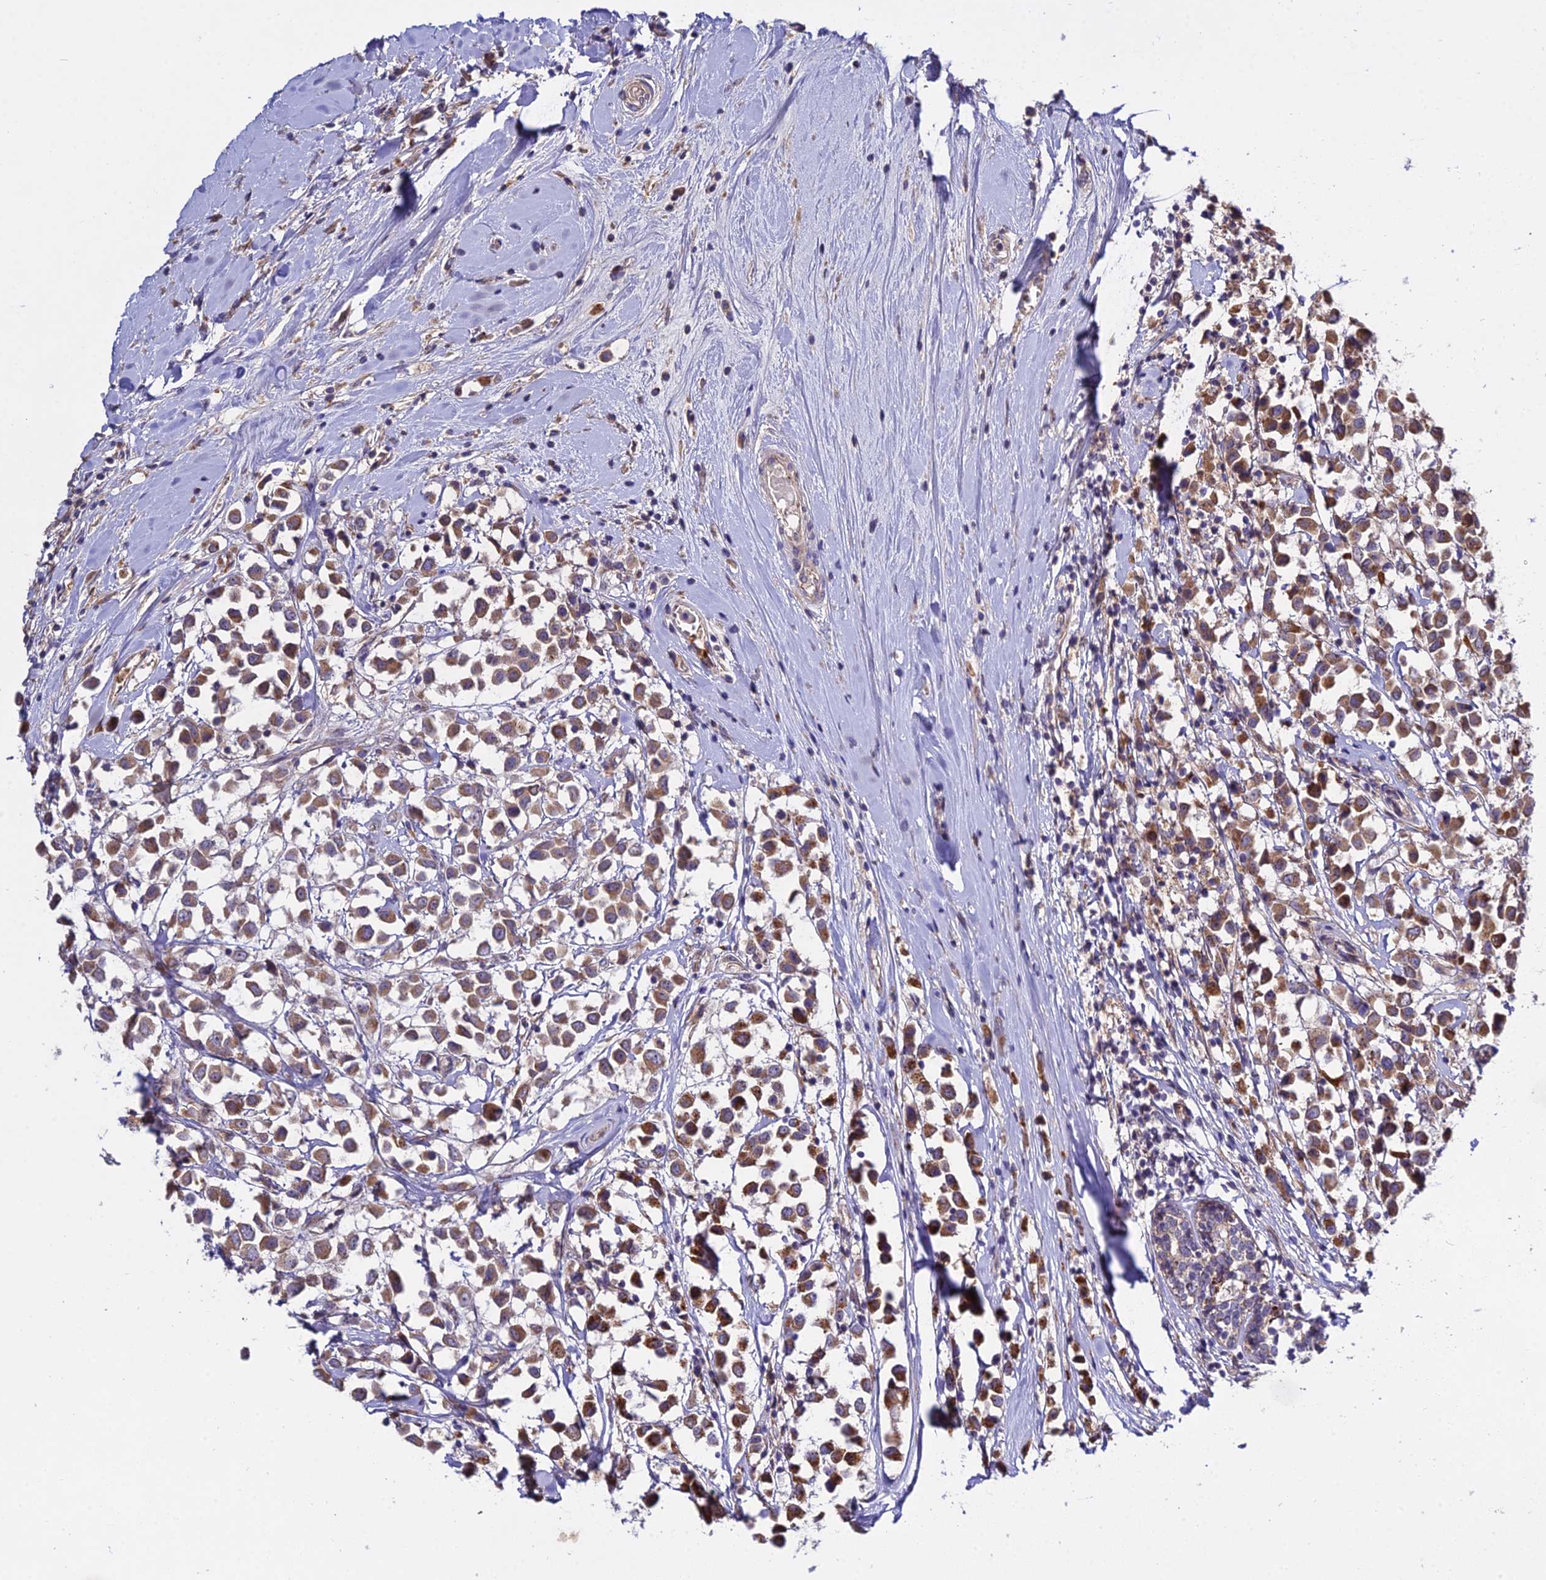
{"staining": {"intensity": "moderate", "quantity": ">75%", "location": "cytoplasmic/membranous"}, "tissue": "breast cancer", "cell_type": "Tumor cells", "image_type": "cancer", "snomed": [{"axis": "morphology", "description": "Duct carcinoma"}, {"axis": "topography", "description": "Breast"}], "caption": "Breast cancer stained with a protein marker reveals moderate staining in tumor cells.", "gene": "EID2", "patient": {"sex": "female", "age": 61}}